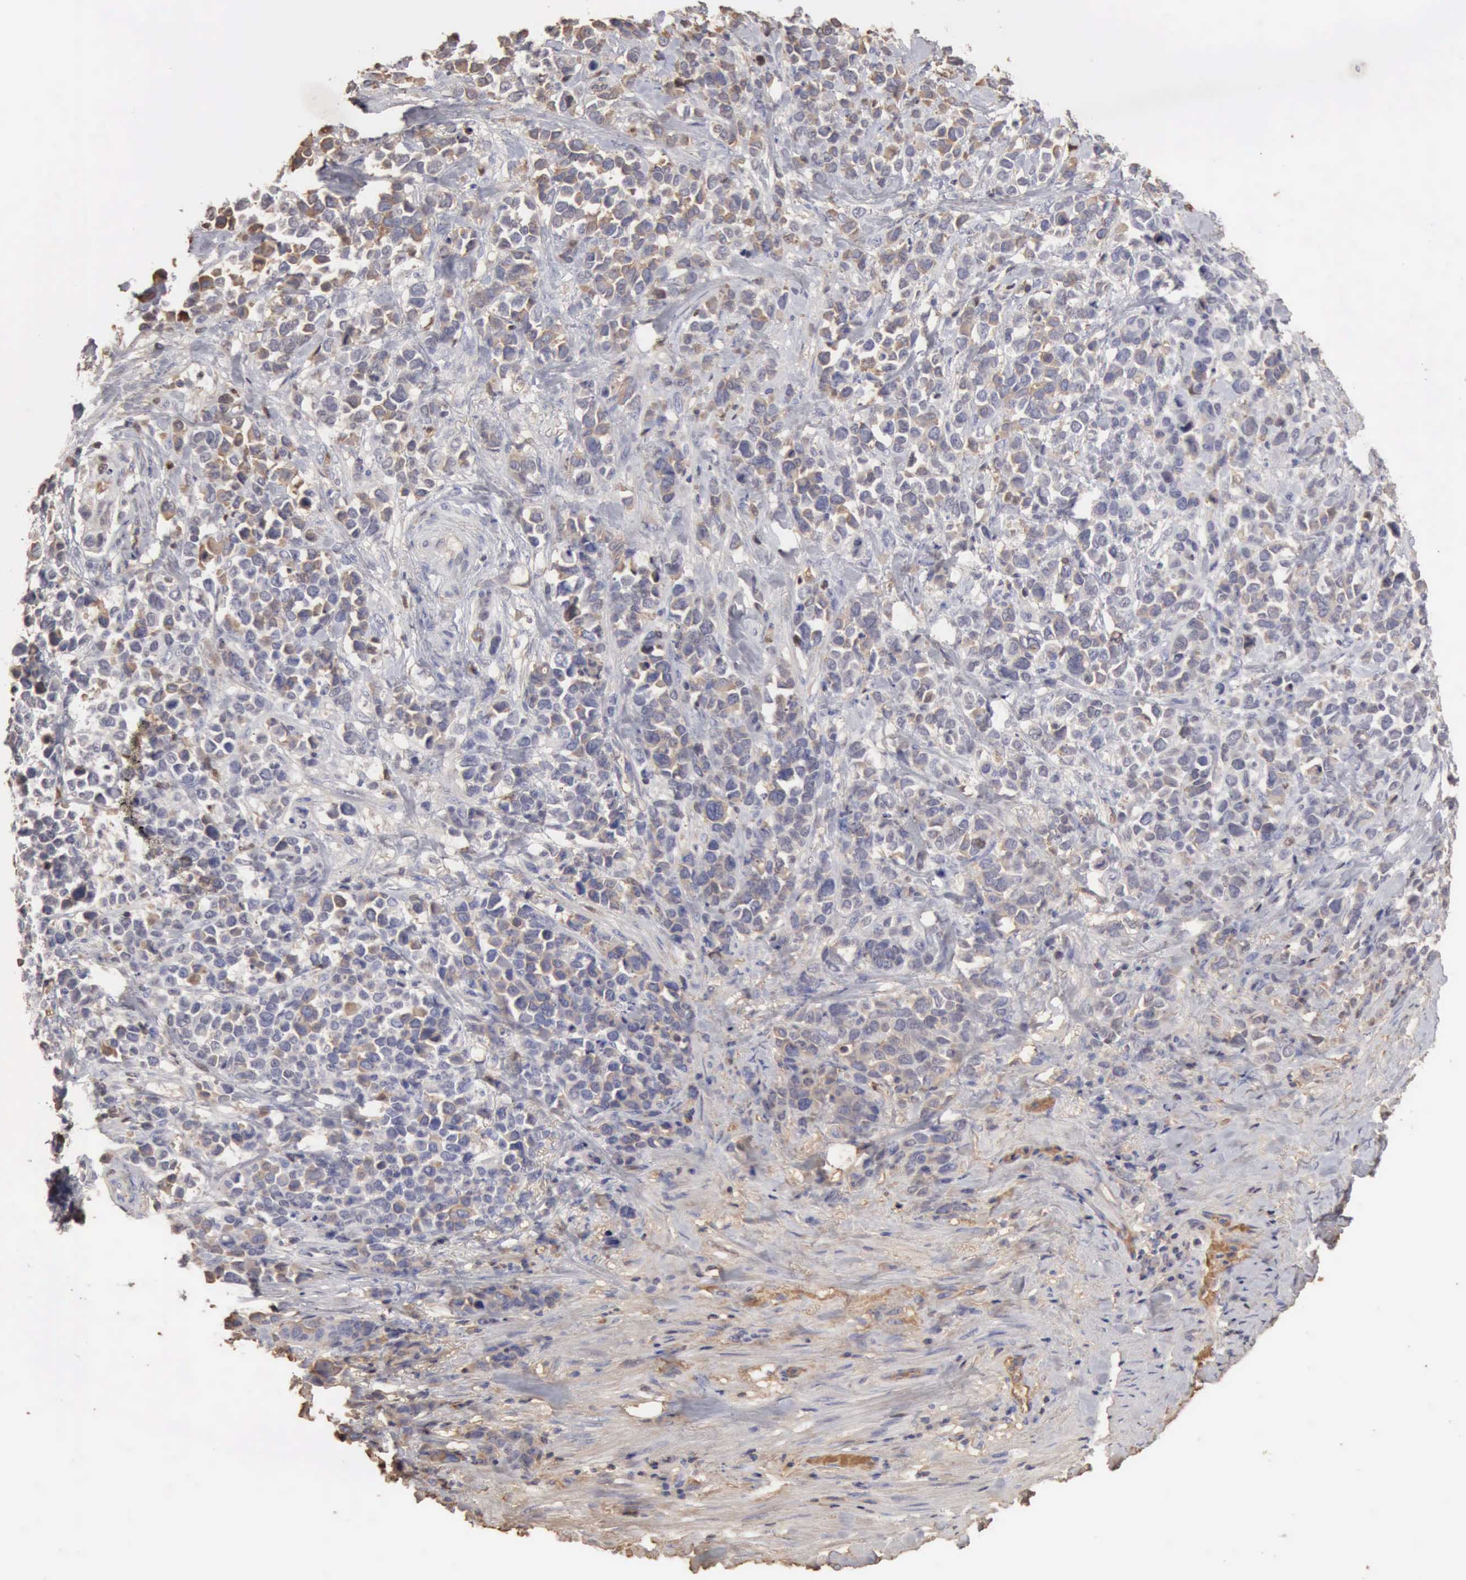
{"staining": {"intensity": "weak", "quantity": "25%-75%", "location": "cytoplasmic/membranous"}, "tissue": "stomach cancer", "cell_type": "Tumor cells", "image_type": "cancer", "snomed": [{"axis": "morphology", "description": "Adenocarcinoma, NOS"}, {"axis": "topography", "description": "Stomach, upper"}], "caption": "Protein staining displays weak cytoplasmic/membranous positivity in approximately 25%-75% of tumor cells in adenocarcinoma (stomach).", "gene": "SERPINA1", "patient": {"sex": "male", "age": 71}}